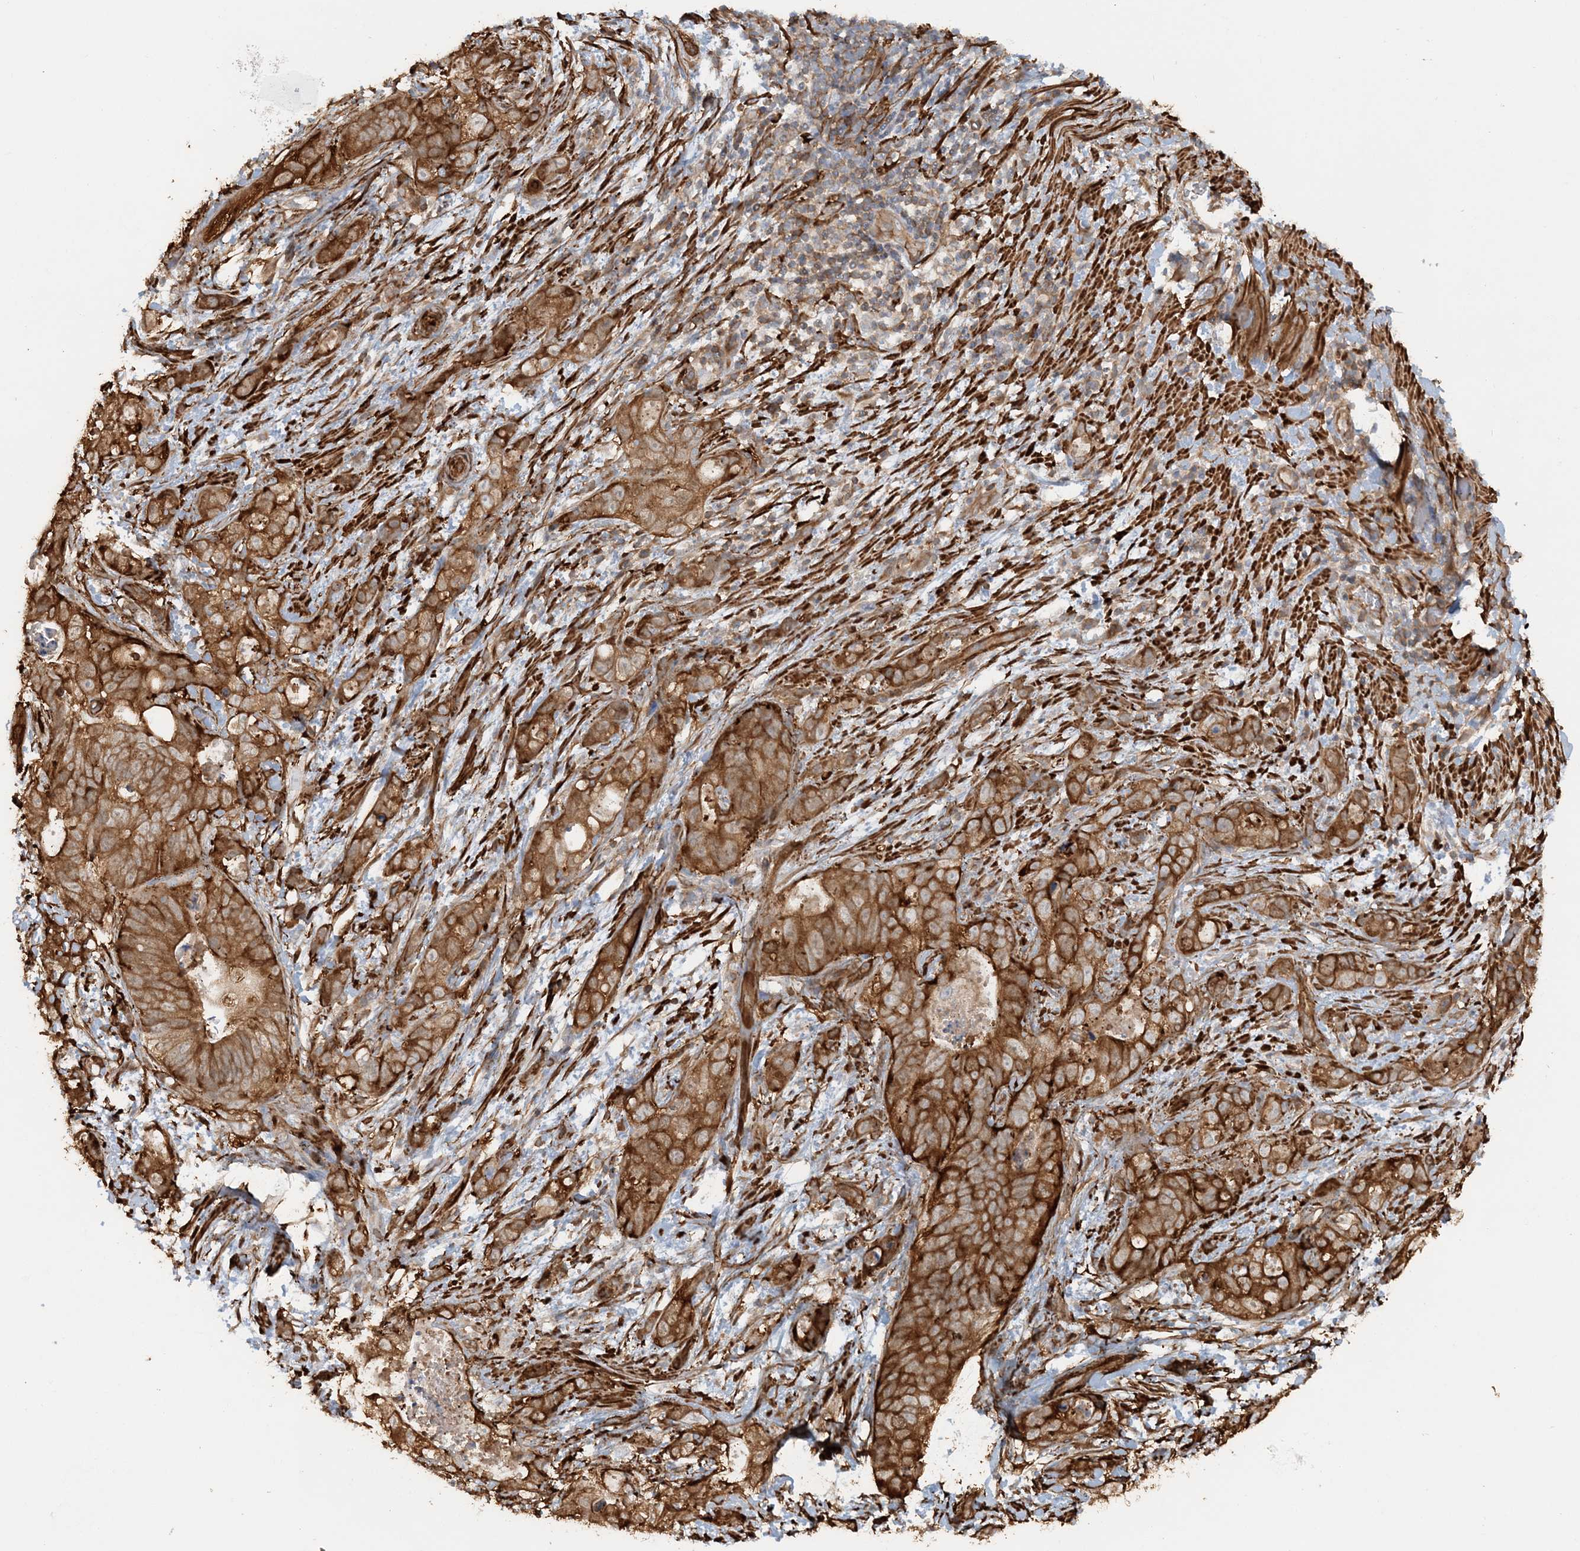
{"staining": {"intensity": "strong", "quantity": ">75%", "location": "cytoplasmic/membranous"}, "tissue": "stomach cancer", "cell_type": "Tumor cells", "image_type": "cancer", "snomed": [{"axis": "morphology", "description": "Normal tissue, NOS"}, {"axis": "morphology", "description": "Adenocarcinoma, NOS"}, {"axis": "topography", "description": "Stomach"}], "caption": "Stomach cancer (adenocarcinoma) stained with a brown dye reveals strong cytoplasmic/membranous positive staining in approximately >75% of tumor cells.", "gene": "DSTN", "patient": {"sex": "female", "age": 89}}